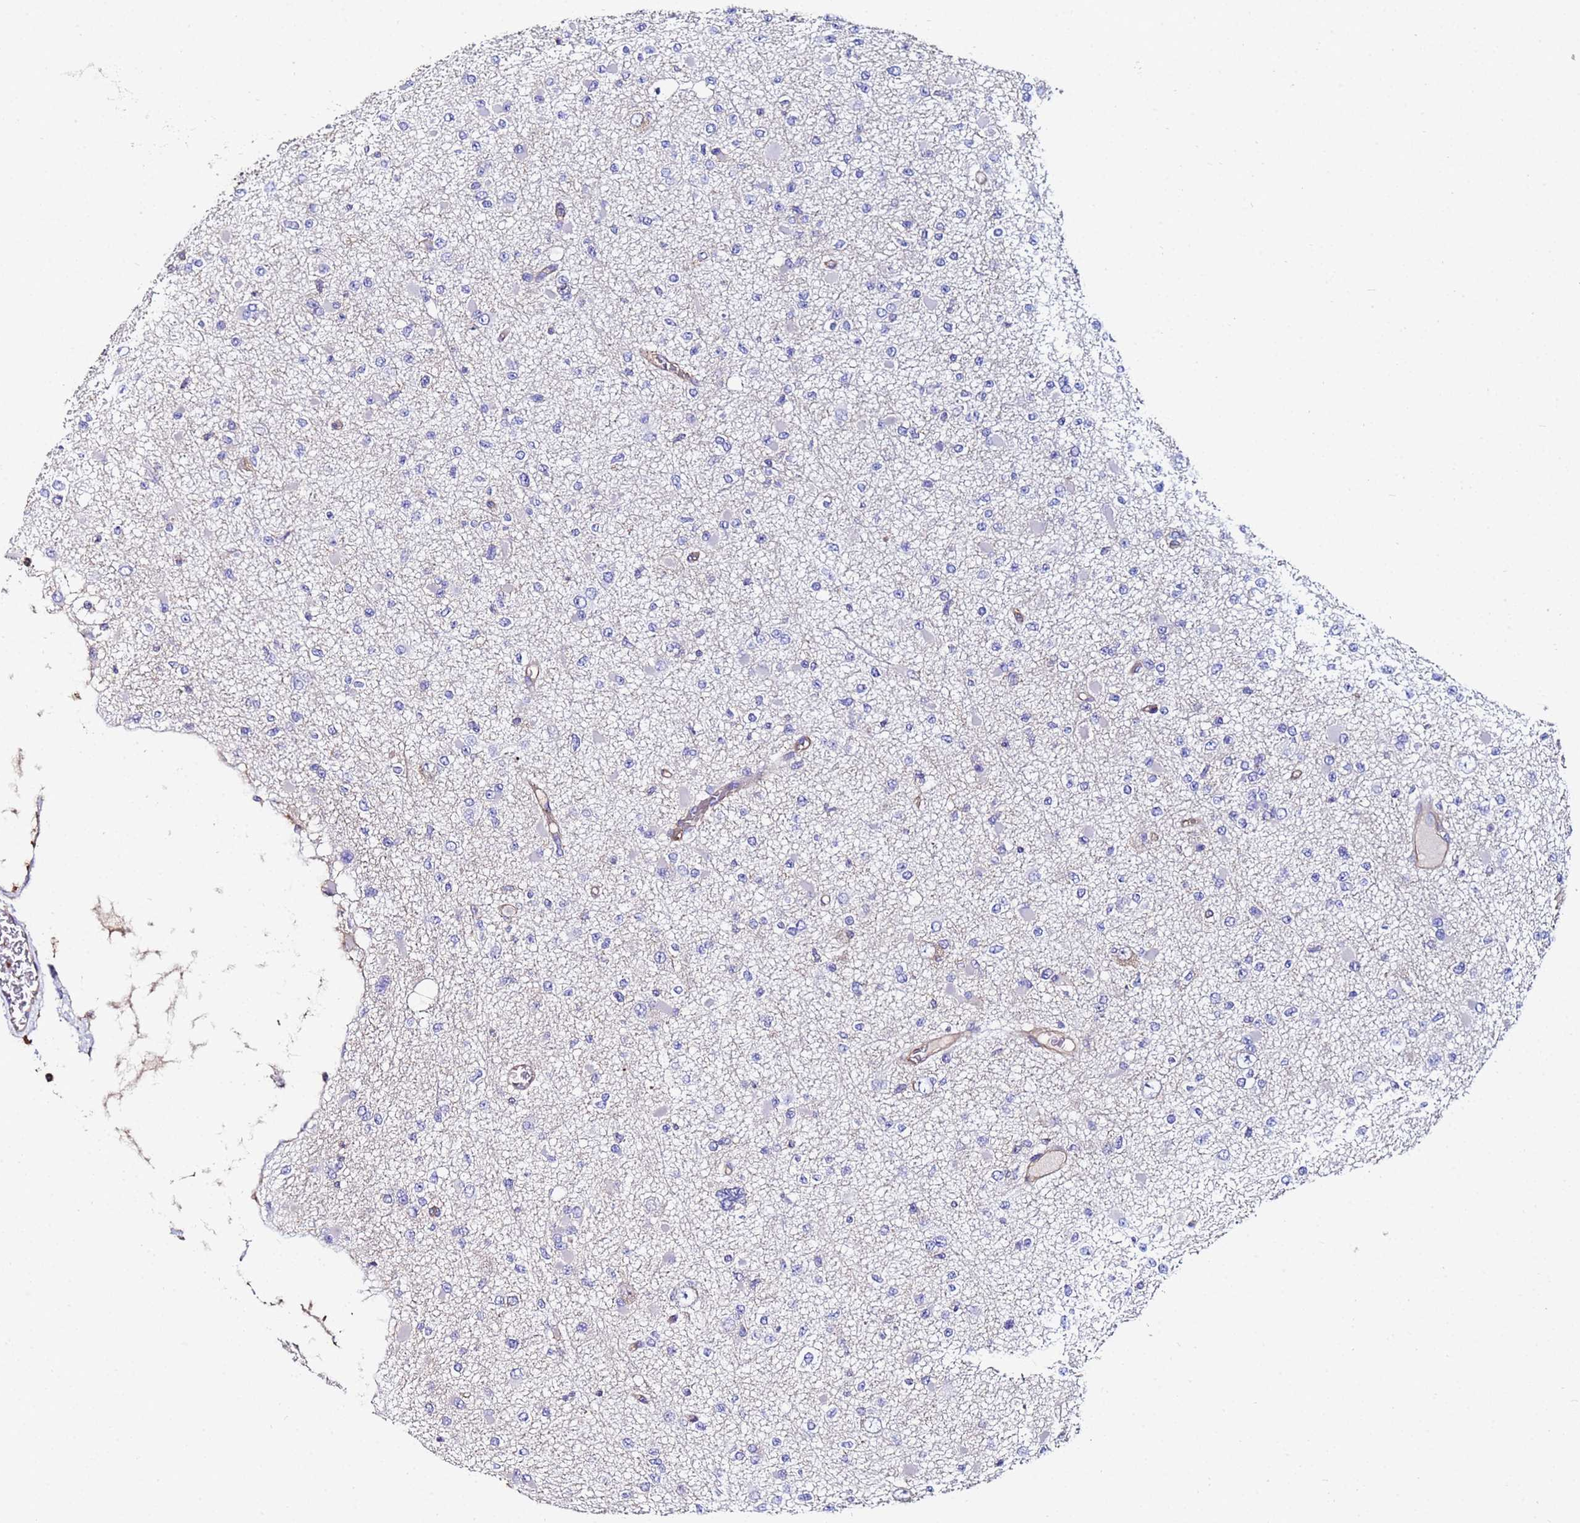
{"staining": {"intensity": "negative", "quantity": "none", "location": "none"}, "tissue": "glioma", "cell_type": "Tumor cells", "image_type": "cancer", "snomed": [{"axis": "morphology", "description": "Glioma, malignant, Low grade"}, {"axis": "topography", "description": "Brain"}], "caption": "The immunohistochemistry (IHC) micrograph has no significant expression in tumor cells of malignant low-grade glioma tissue.", "gene": "POTEE", "patient": {"sex": "female", "age": 22}}